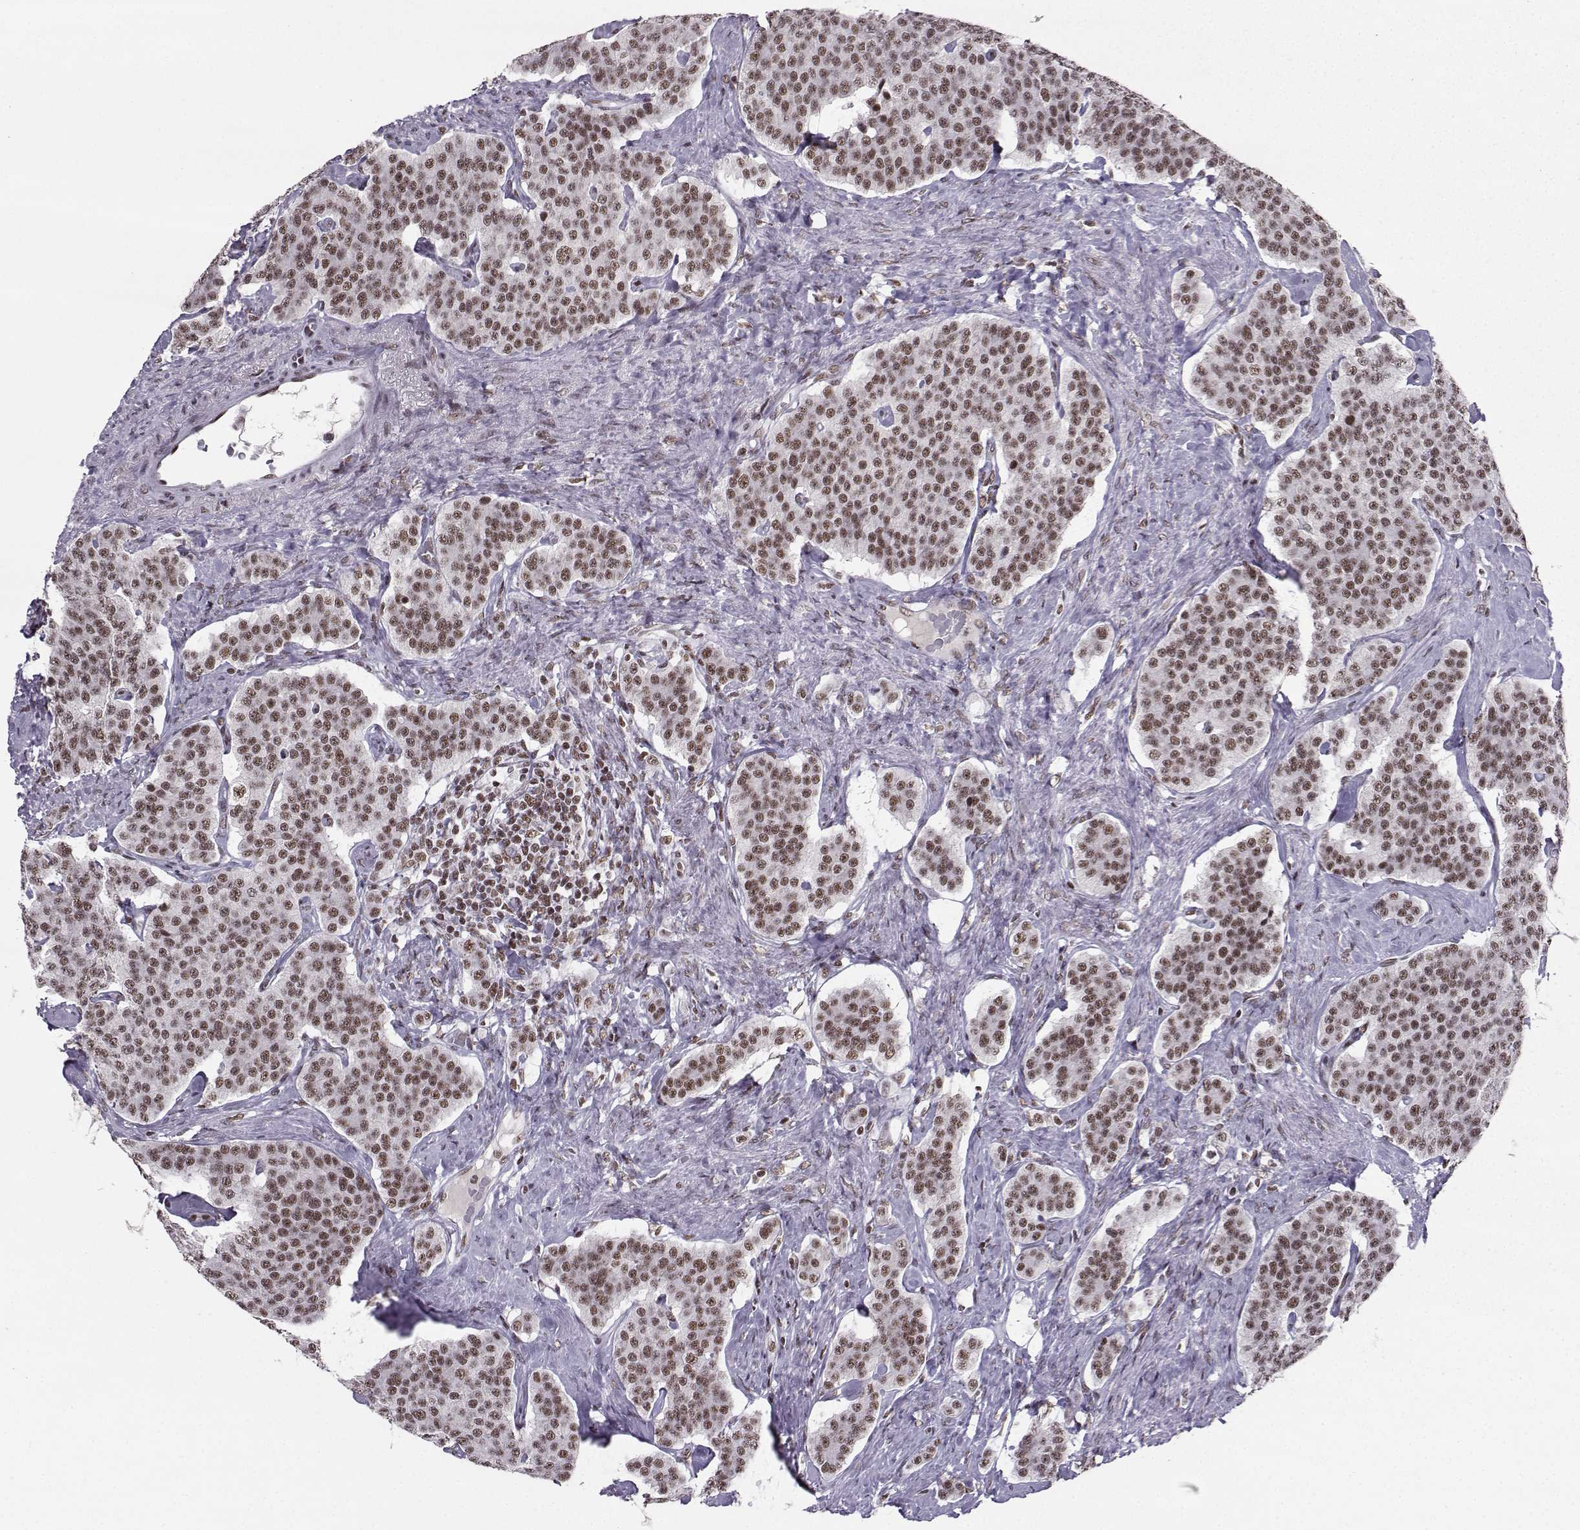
{"staining": {"intensity": "weak", "quantity": ">75%", "location": "nuclear"}, "tissue": "carcinoid", "cell_type": "Tumor cells", "image_type": "cancer", "snomed": [{"axis": "morphology", "description": "Carcinoid, malignant, NOS"}, {"axis": "topography", "description": "Small intestine"}], "caption": "The histopathology image reveals a brown stain indicating the presence of a protein in the nuclear of tumor cells in carcinoid.", "gene": "SNRPB2", "patient": {"sex": "female", "age": 58}}